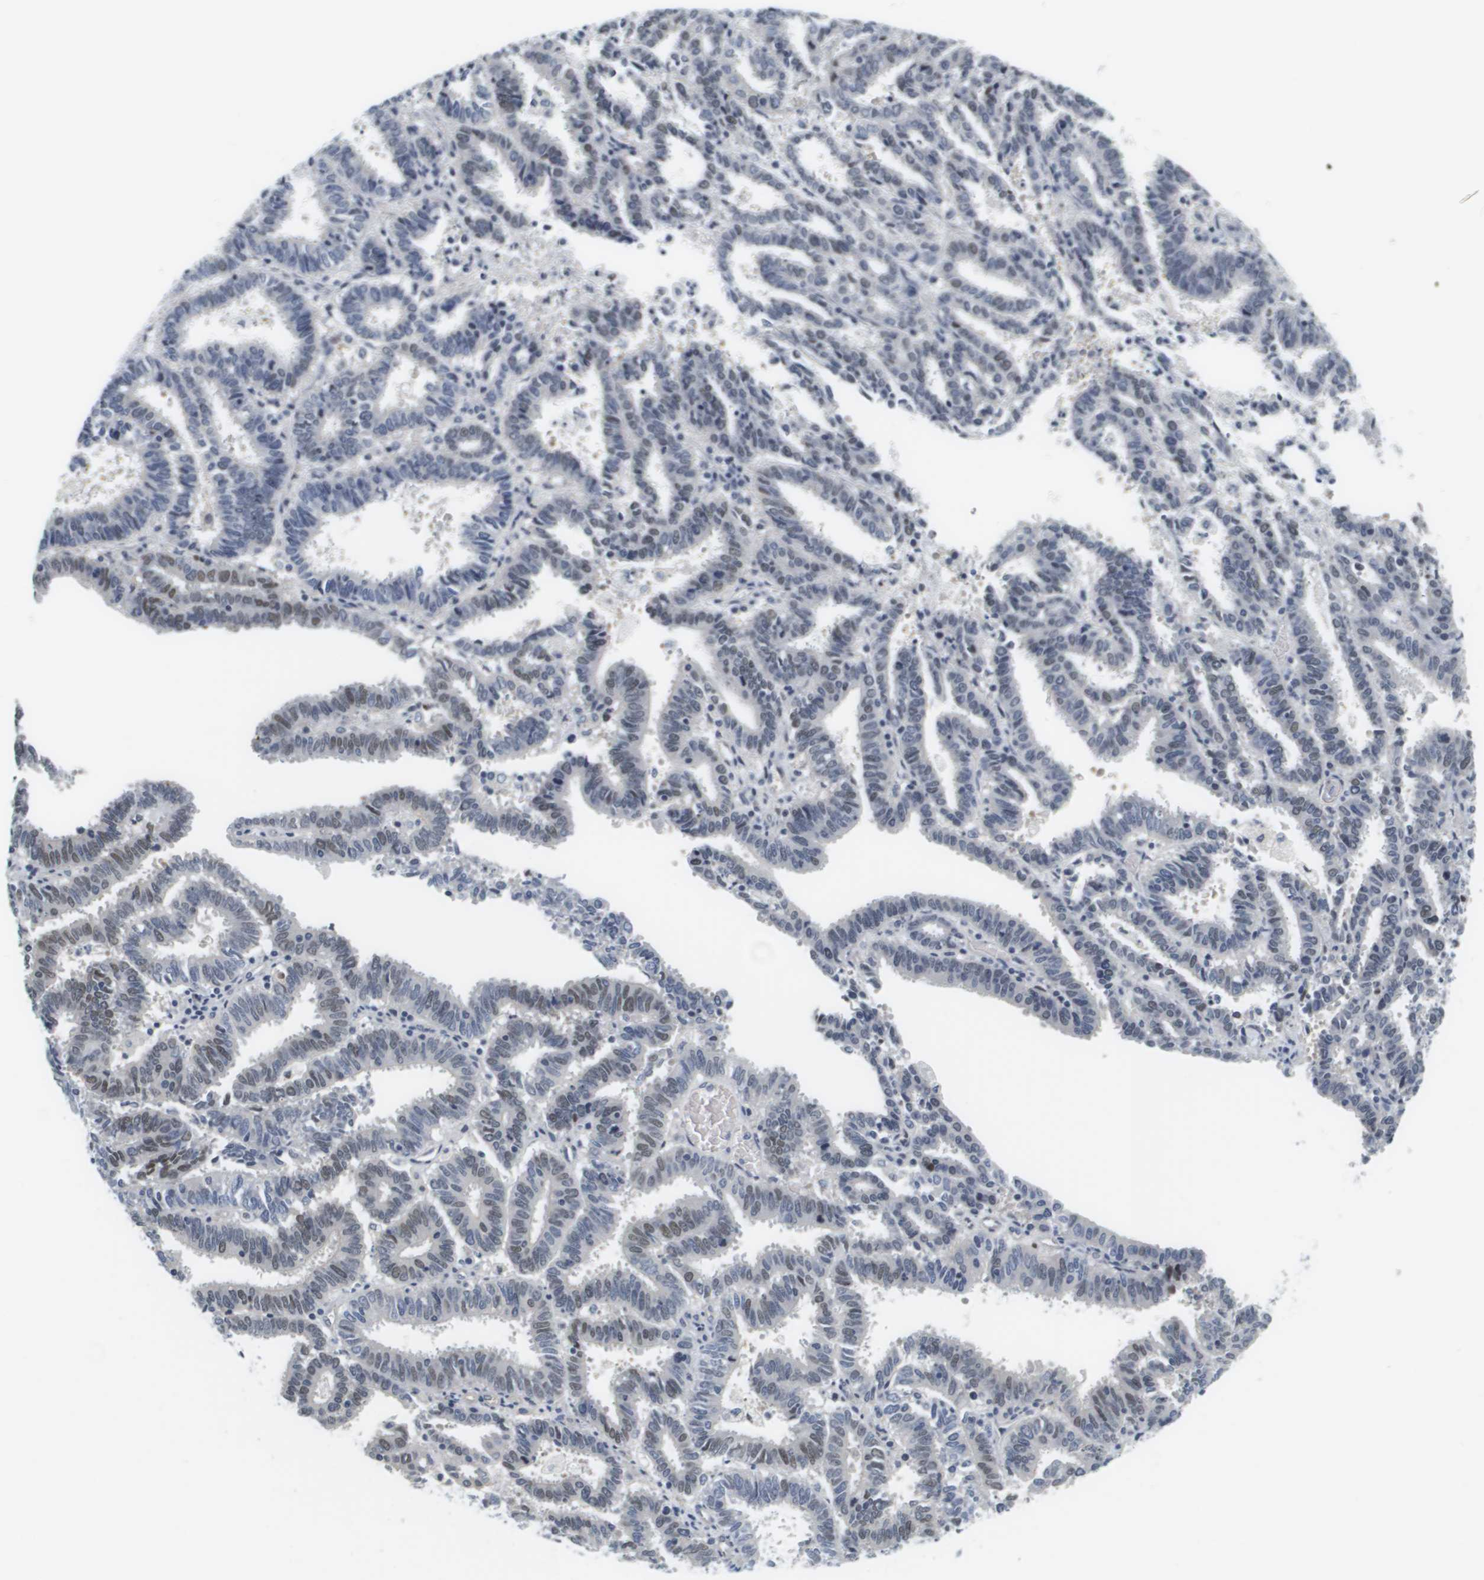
{"staining": {"intensity": "weak", "quantity": "25%-75%", "location": "nuclear"}, "tissue": "endometrial cancer", "cell_type": "Tumor cells", "image_type": "cancer", "snomed": [{"axis": "morphology", "description": "Adenocarcinoma, NOS"}, {"axis": "topography", "description": "Uterus"}], "caption": "Immunohistochemical staining of endometrial cancer displays low levels of weak nuclear positivity in approximately 25%-75% of tumor cells. (Brightfield microscopy of DAB IHC at high magnification).", "gene": "KCNJ5", "patient": {"sex": "female", "age": 83}}